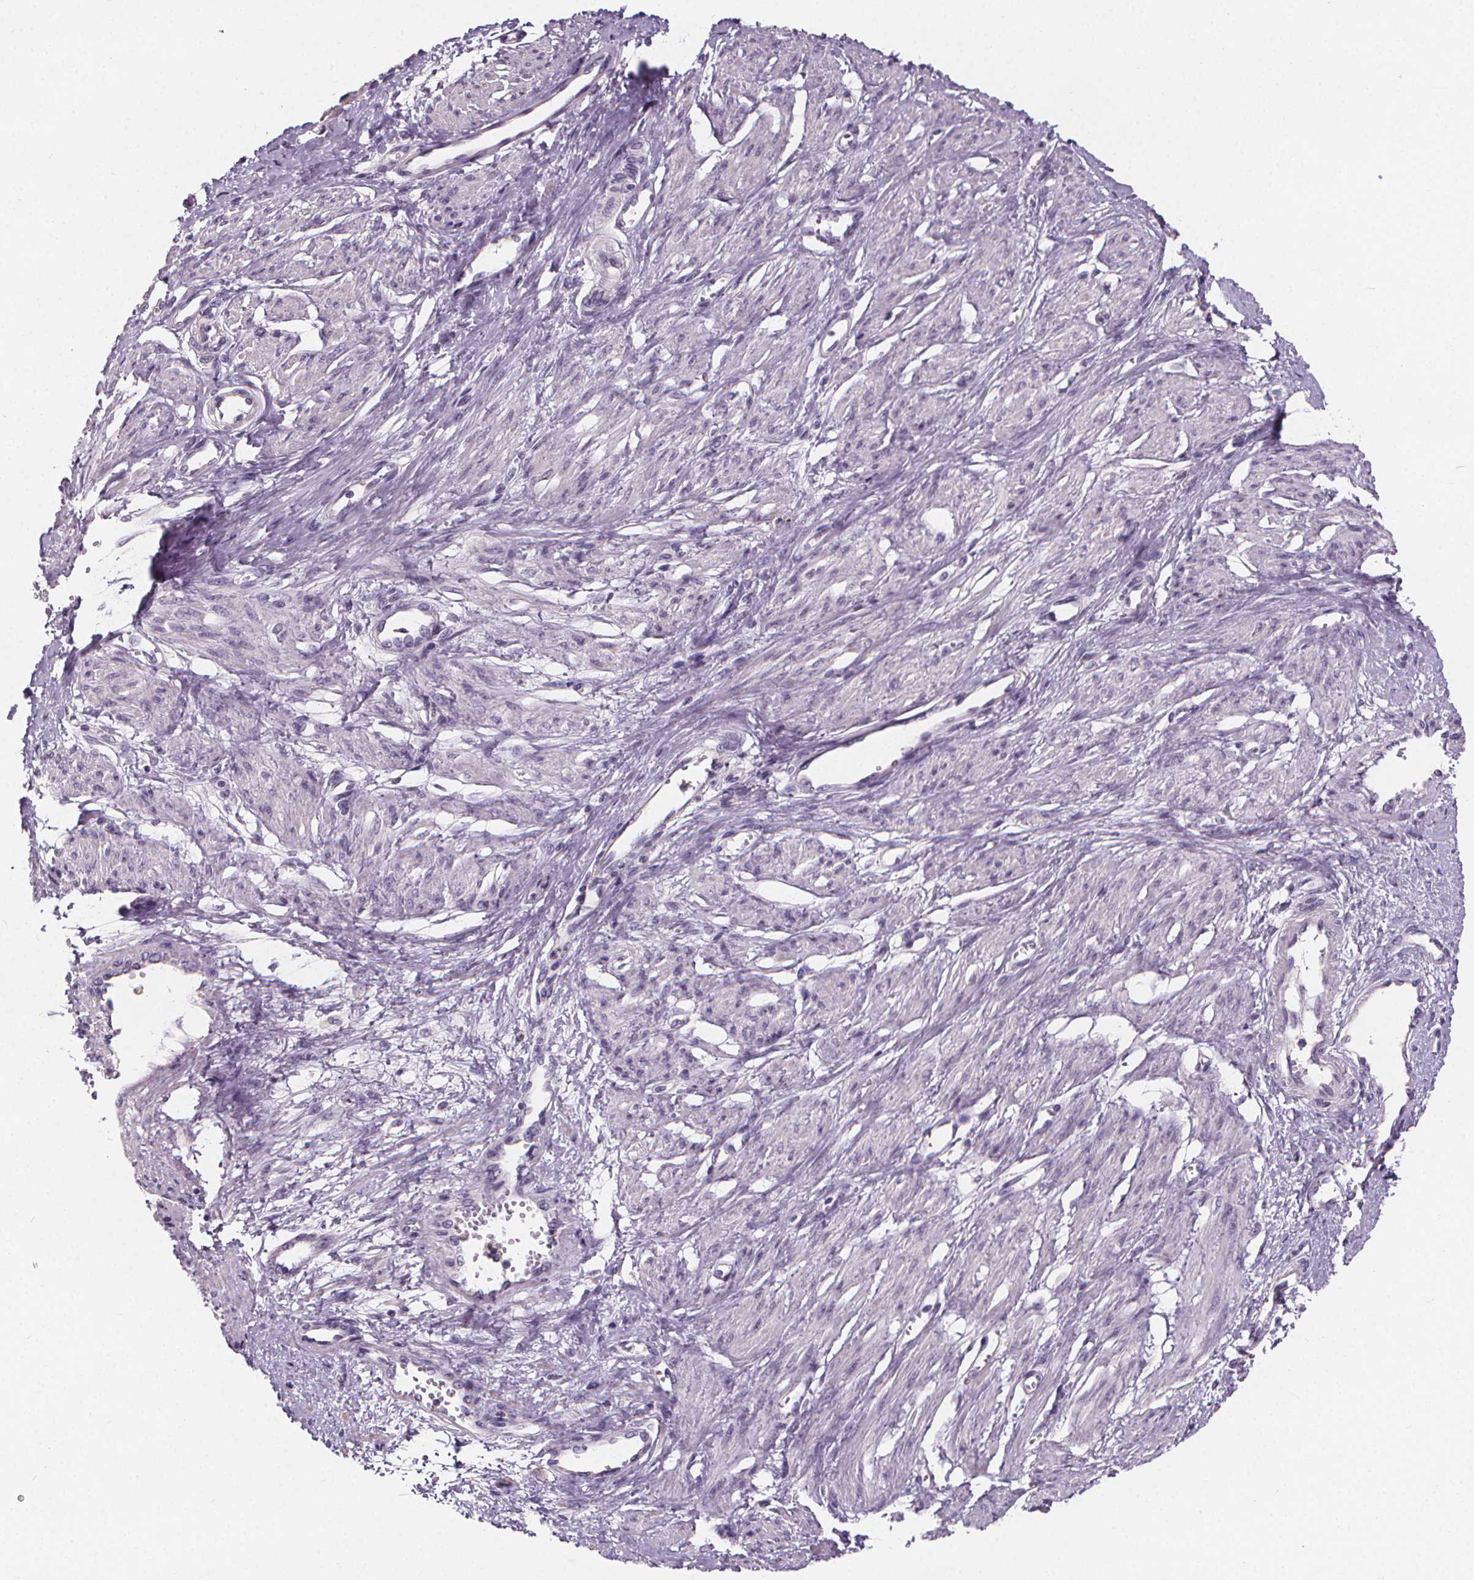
{"staining": {"intensity": "negative", "quantity": "none", "location": "none"}, "tissue": "smooth muscle", "cell_type": "Smooth muscle cells", "image_type": "normal", "snomed": [{"axis": "morphology", "description": "Normal tissue, NOS"}, {"axis": "topography", "description": "Smooth muscle"}, {"axis": "topography", "description": "Uterus"}], "caption": "High power microscopy image of an IHC micrograph of normal smooth muscle, revealing no significant staining in smooth muscle cells. The staining is performed using DAB brown chromogen with nuclei counter-stained in using hematoxylin.", "gene": "ATP6V1D", "patient": {"sex": "female", "age": 39}}